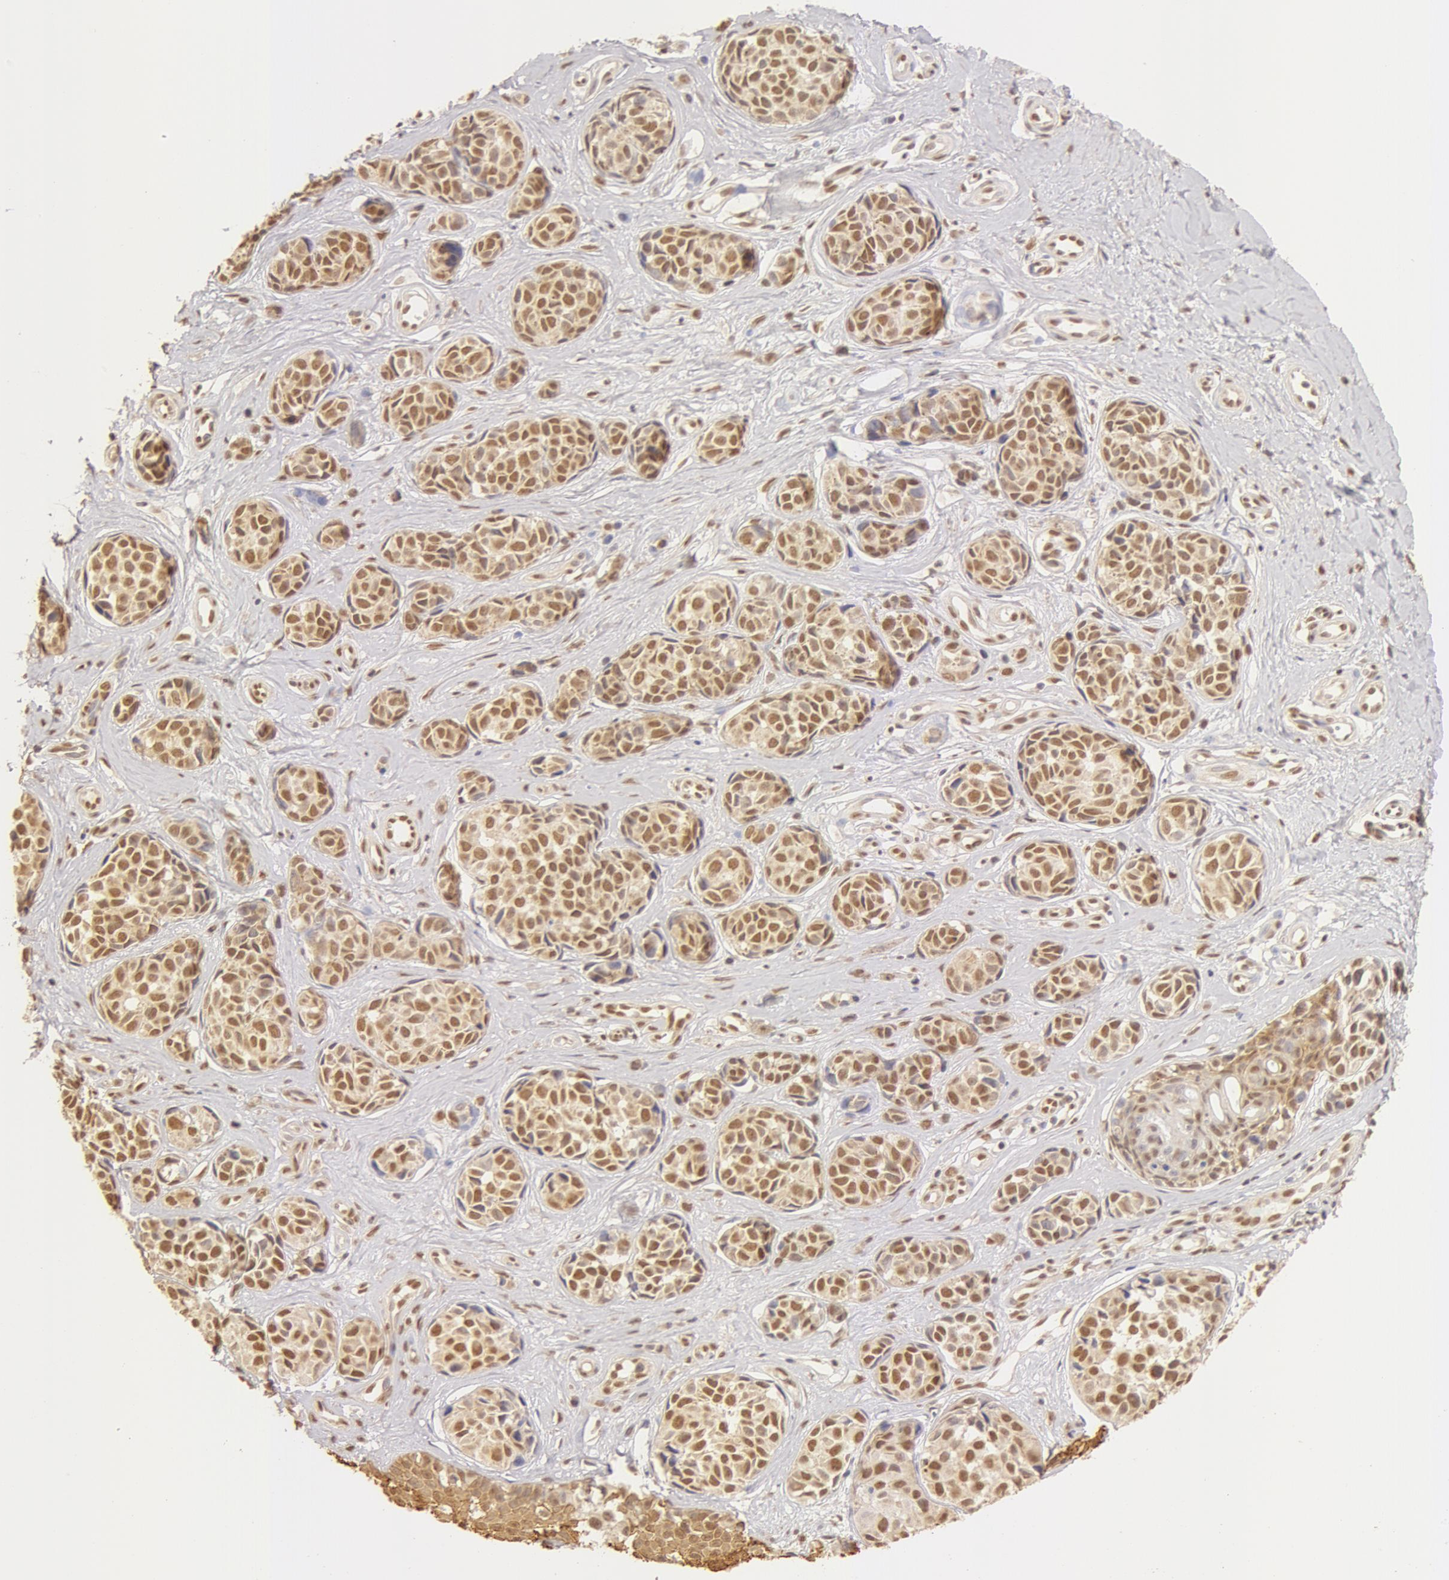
{"staining": {"intensity": "moderate", "quantity": ">75%", "location": "cytoplasmic/membranous,nuclear"}, "tissue": "melanoma", "cell_type": "Tumor cells", "image_type": "cancer", "snomed": [{"axis": "morphology", "description": "Malignant melanoma, NOS"}, {"axis": "topography", "description": "Skin"}], "caption": "Immunohistochemistry staining of melanoma, which exhibits medium levels of moderate cytoplasmic/membranous and nuclear staining in about >75% of tumor cells indicating moderate cytoplasmic/membranous and nuclear protein positivity. The staining was performed using DAB (3,3'-diaminobenzidine) (brown) for protein detection and nuclei were counterstained in hematoxylin (blue).", "gene": "SNRNP70", "patient": {"sex": "male", "age": 79}}